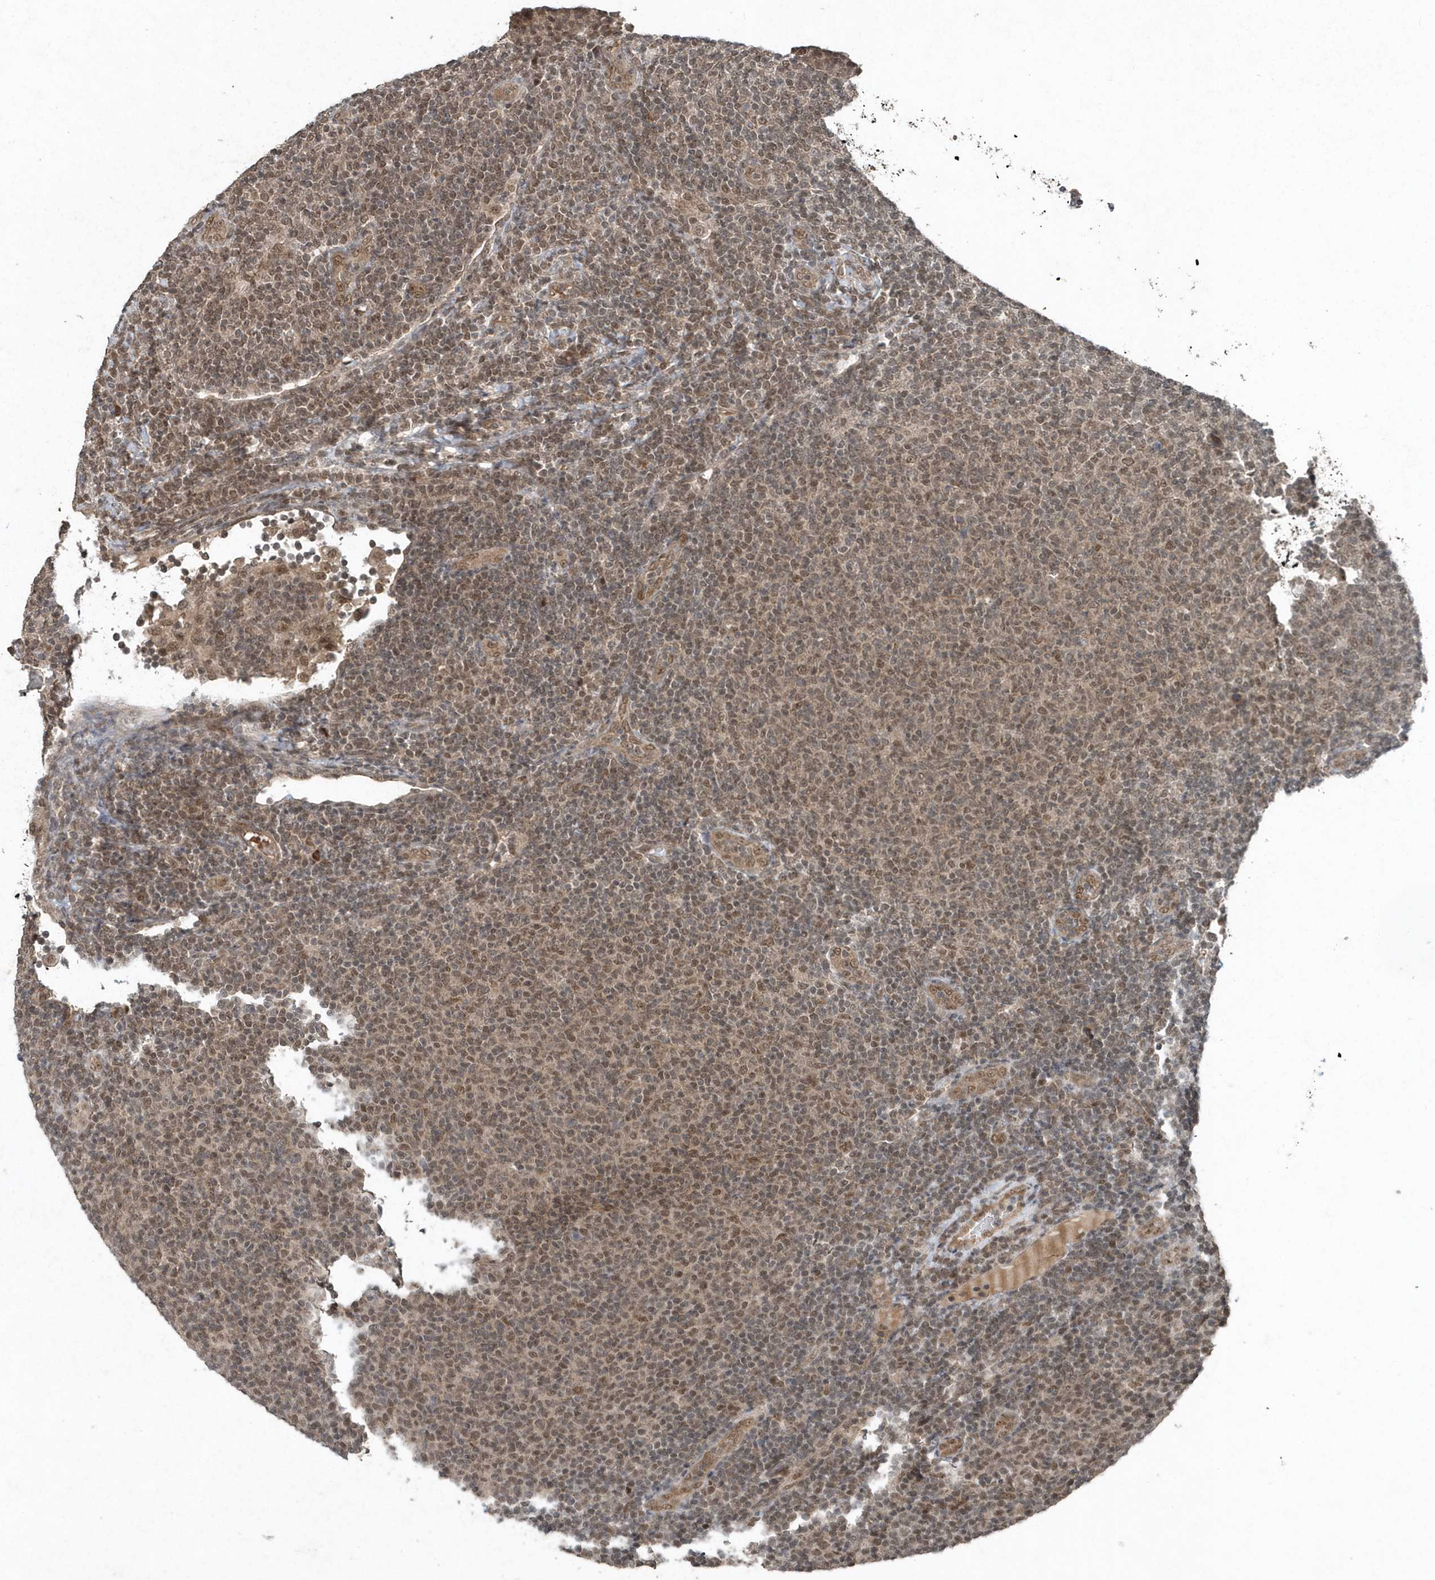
{"staining": {"intensity": "moderate", "quantity": ">75%", "location": "nuclear"}, "tissue": "lymphoma", "cell_type": "Tumor cells", "image_type": "cancer", "snomed": [{"axis": "morphology", "description": "Malignant lymphoma, non-Hodgkin's type, Low grade"}, {"axis": "topography", "description": "Lymph node"}], "caption": "IHC staining of lymphoma, which shows medium levels of moderate nuclear positivity in about >75% of tumor cells indicating moderate nuclear protein staining. The staining was performed using DAB (brown) for protein detection and nuclei were counterstained in hematoxylin (blue).", "gene": "QTRT2", "patient": {"sex": "male", "age": 66}}